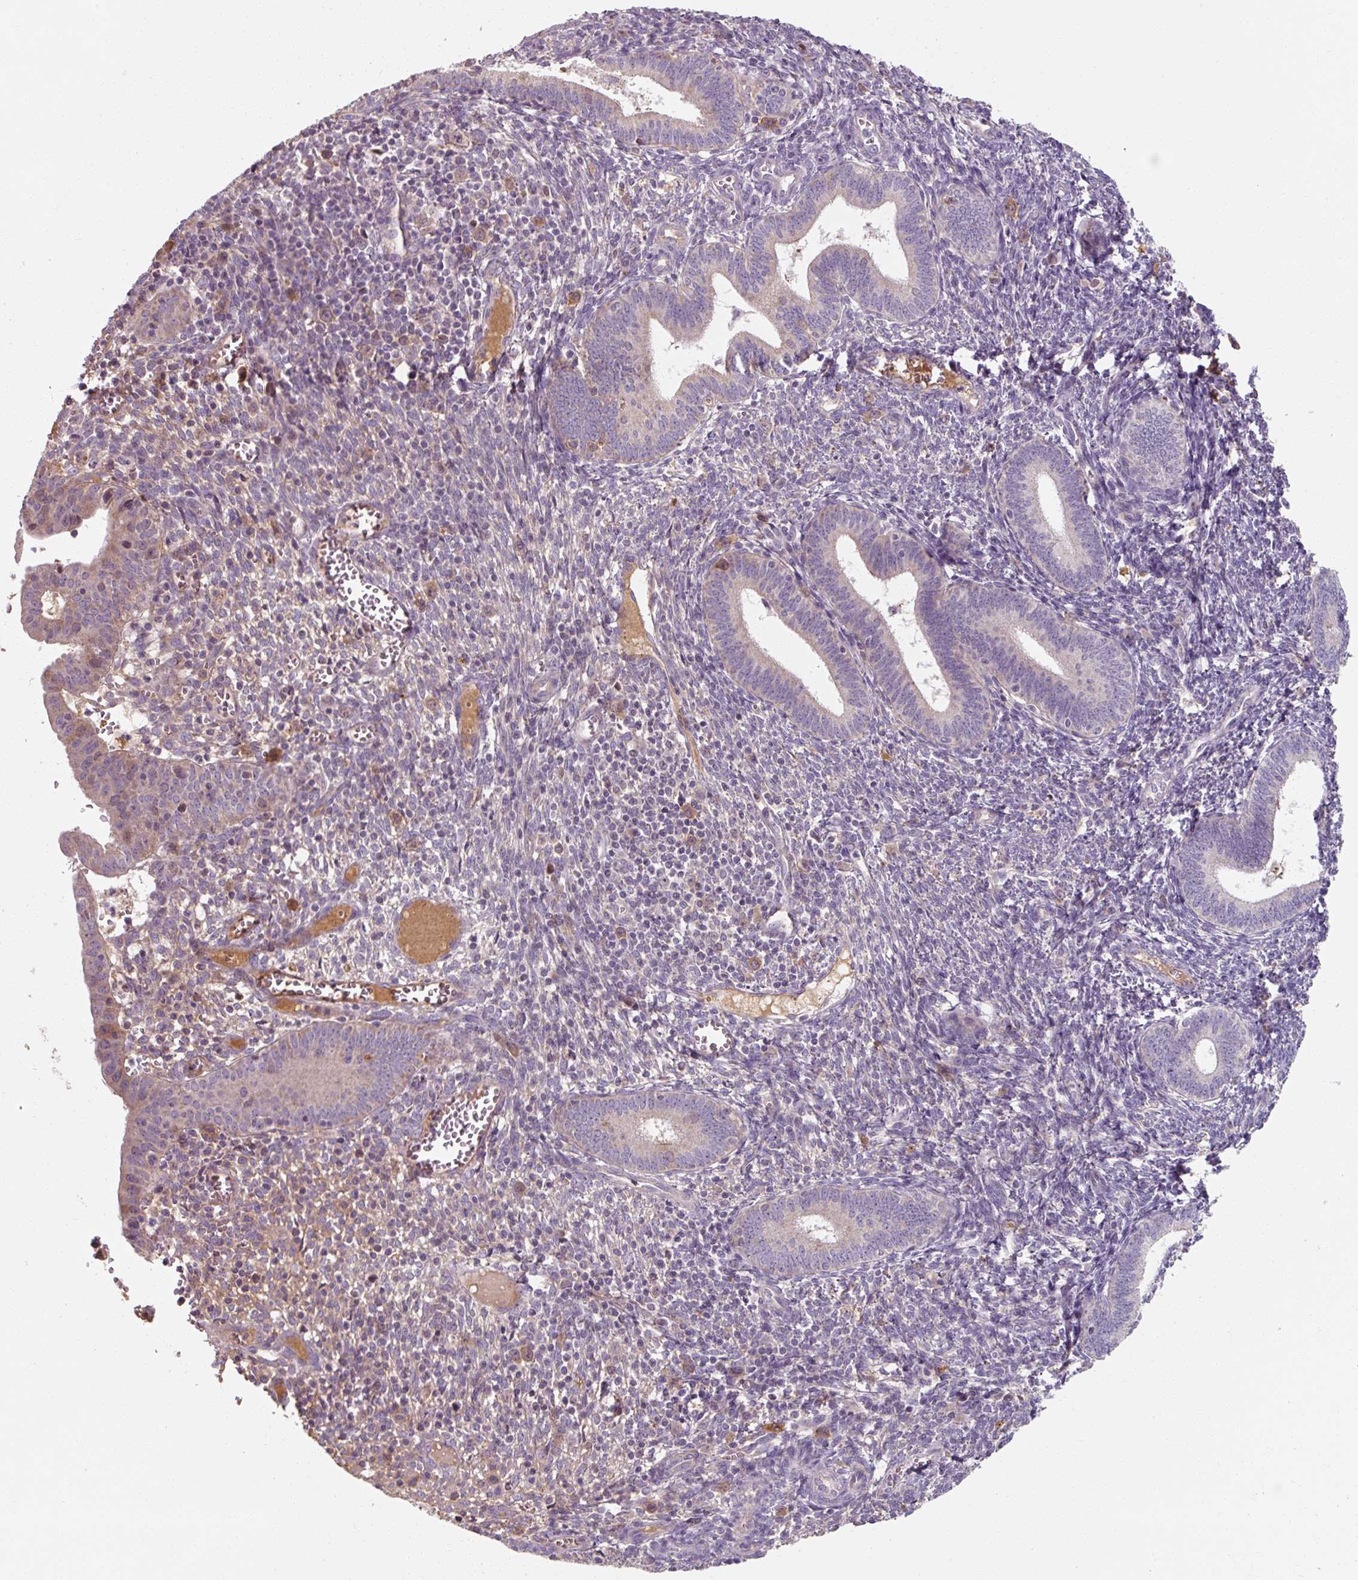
{"staining": {"intensity": "negative", "quantity": "none", "location": "none"}, "tissue": "endometrium", "cell_type": "Cells in endometrial stroma", "image_type": "normal", "snomed": [{"axis": "morphology", "description": "Normal tissue, NOS"}, {"axis": "topography", "description": "Endometrium"}], "caption": "Endometrium stained for a protein using IHC shows no staining cells in endometrial stroma.", "gene": "TSEN54", "patient": {"sex": "female", "age": 41}}